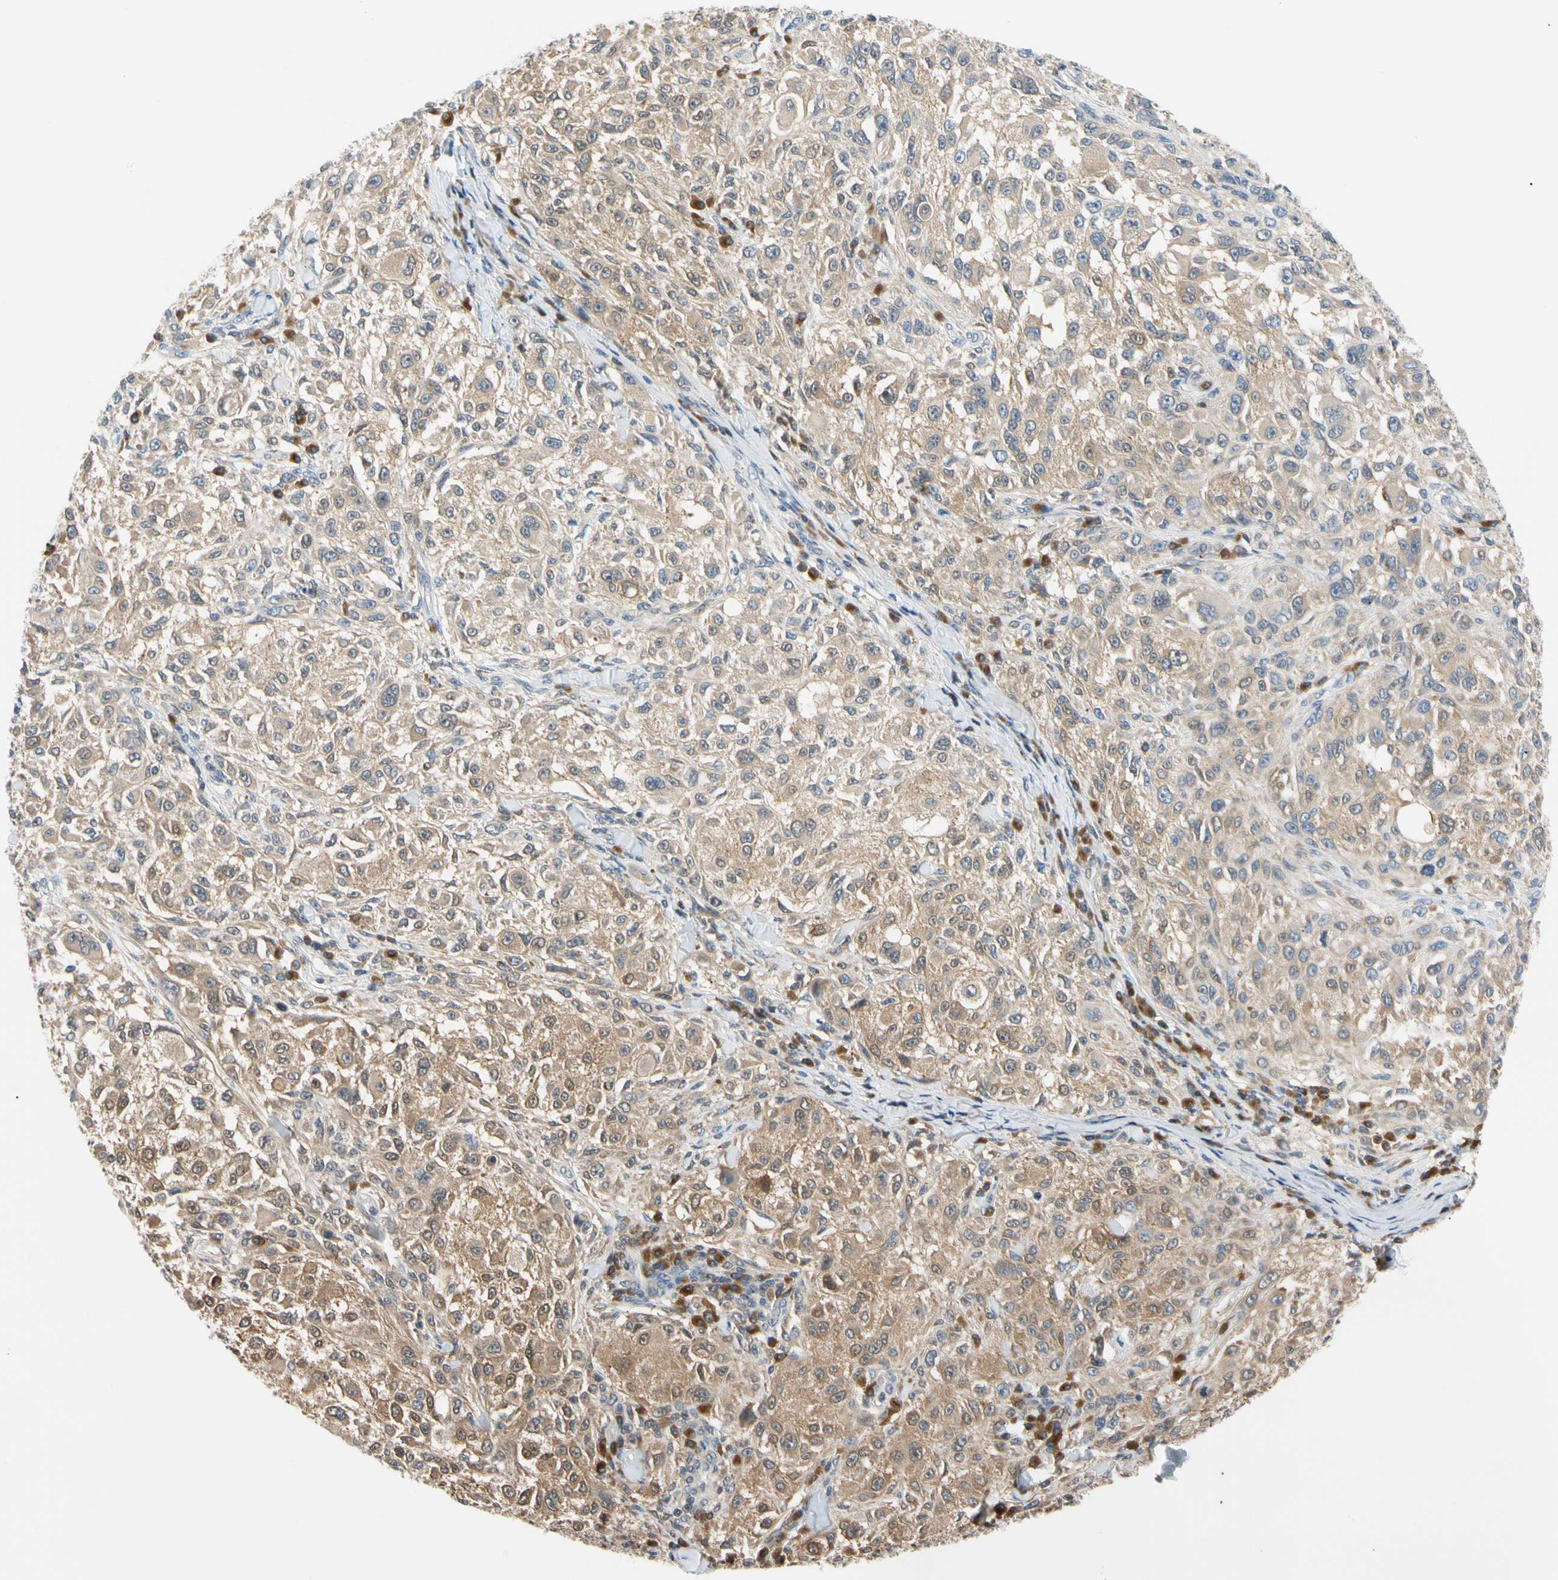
{"staining": {"intensity": "moderate", "quantity": ">75%", "location": "cytoplasmic/membranous"}, "tissue": "melanoma", "cell_type": "Tumor cells", "image_type": "cancer", "snomed": [{"axis": "morphology", "description": "Necrosis, NOS"}, {"axis": "morphology", "description": "Malignant melanoma, NOS"}, {"axis": "topography", "description": "Skin"}], "caption": "Malignant melanoma stained for a protein demonstrates moderate cytoplasmic/membranous positivity in tumor cells.", "gene": "SEC23B", "patient": {"sex": "female", "age": 87}}